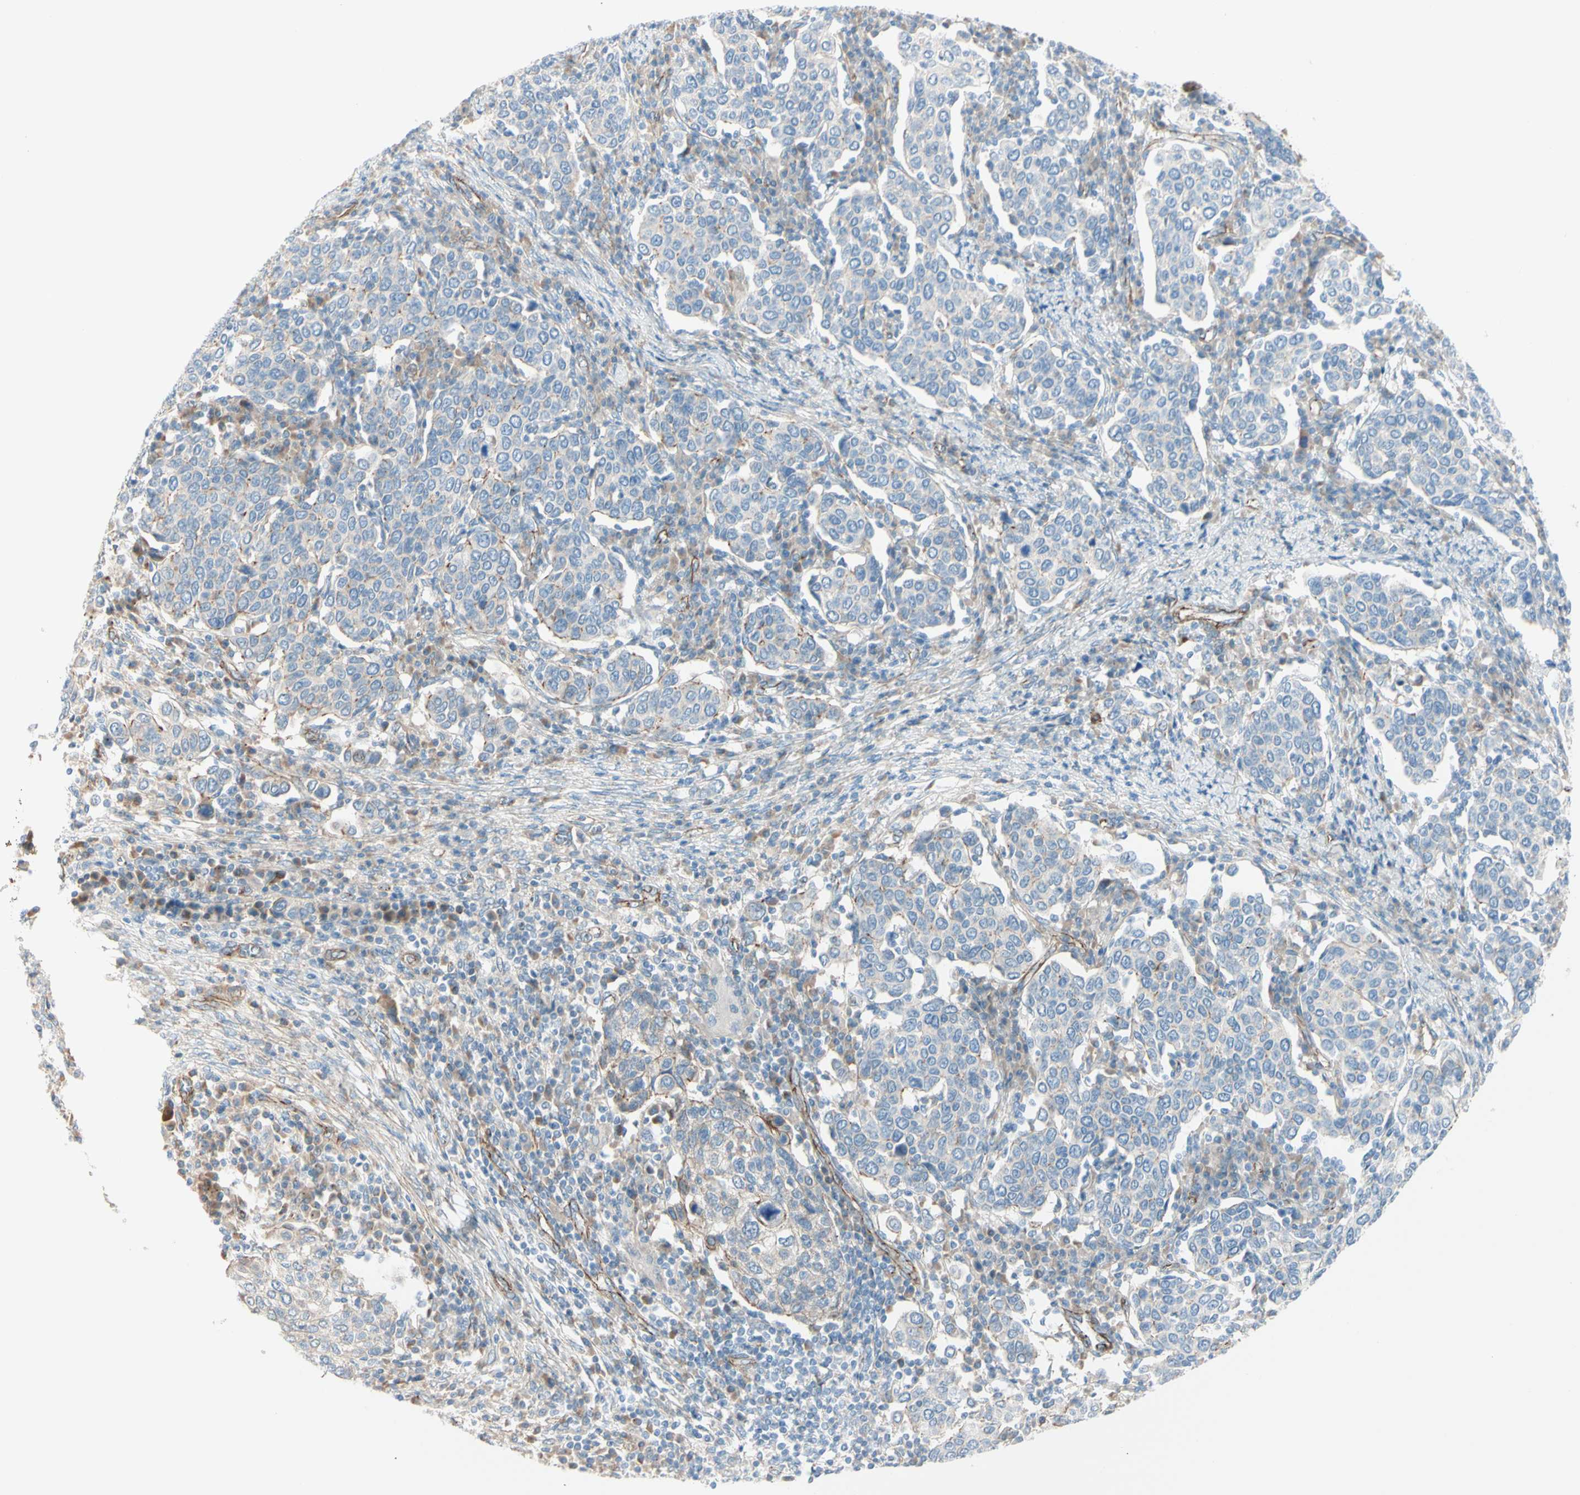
{"staining": {"intensity": "negative", "quantity": "none", "location": "none"}, "tissue": "cervical cancer", "cell_type": "Tumor cells", "image_type": "cancer", "snomed": [{"axis": "morphology", "description": "Squamous cell carcinoma, NOS"}, {"axis": "topography", "description": "Cervix"}], "caption": "A high-resolution micrograph shows immunohistochemistry staining of cervical cancer, which displays no significant expression in tumor cells. Nuclei are stained in blue.", "gene": "TJP1", "patient": {"sex": "female", "age": 40}}